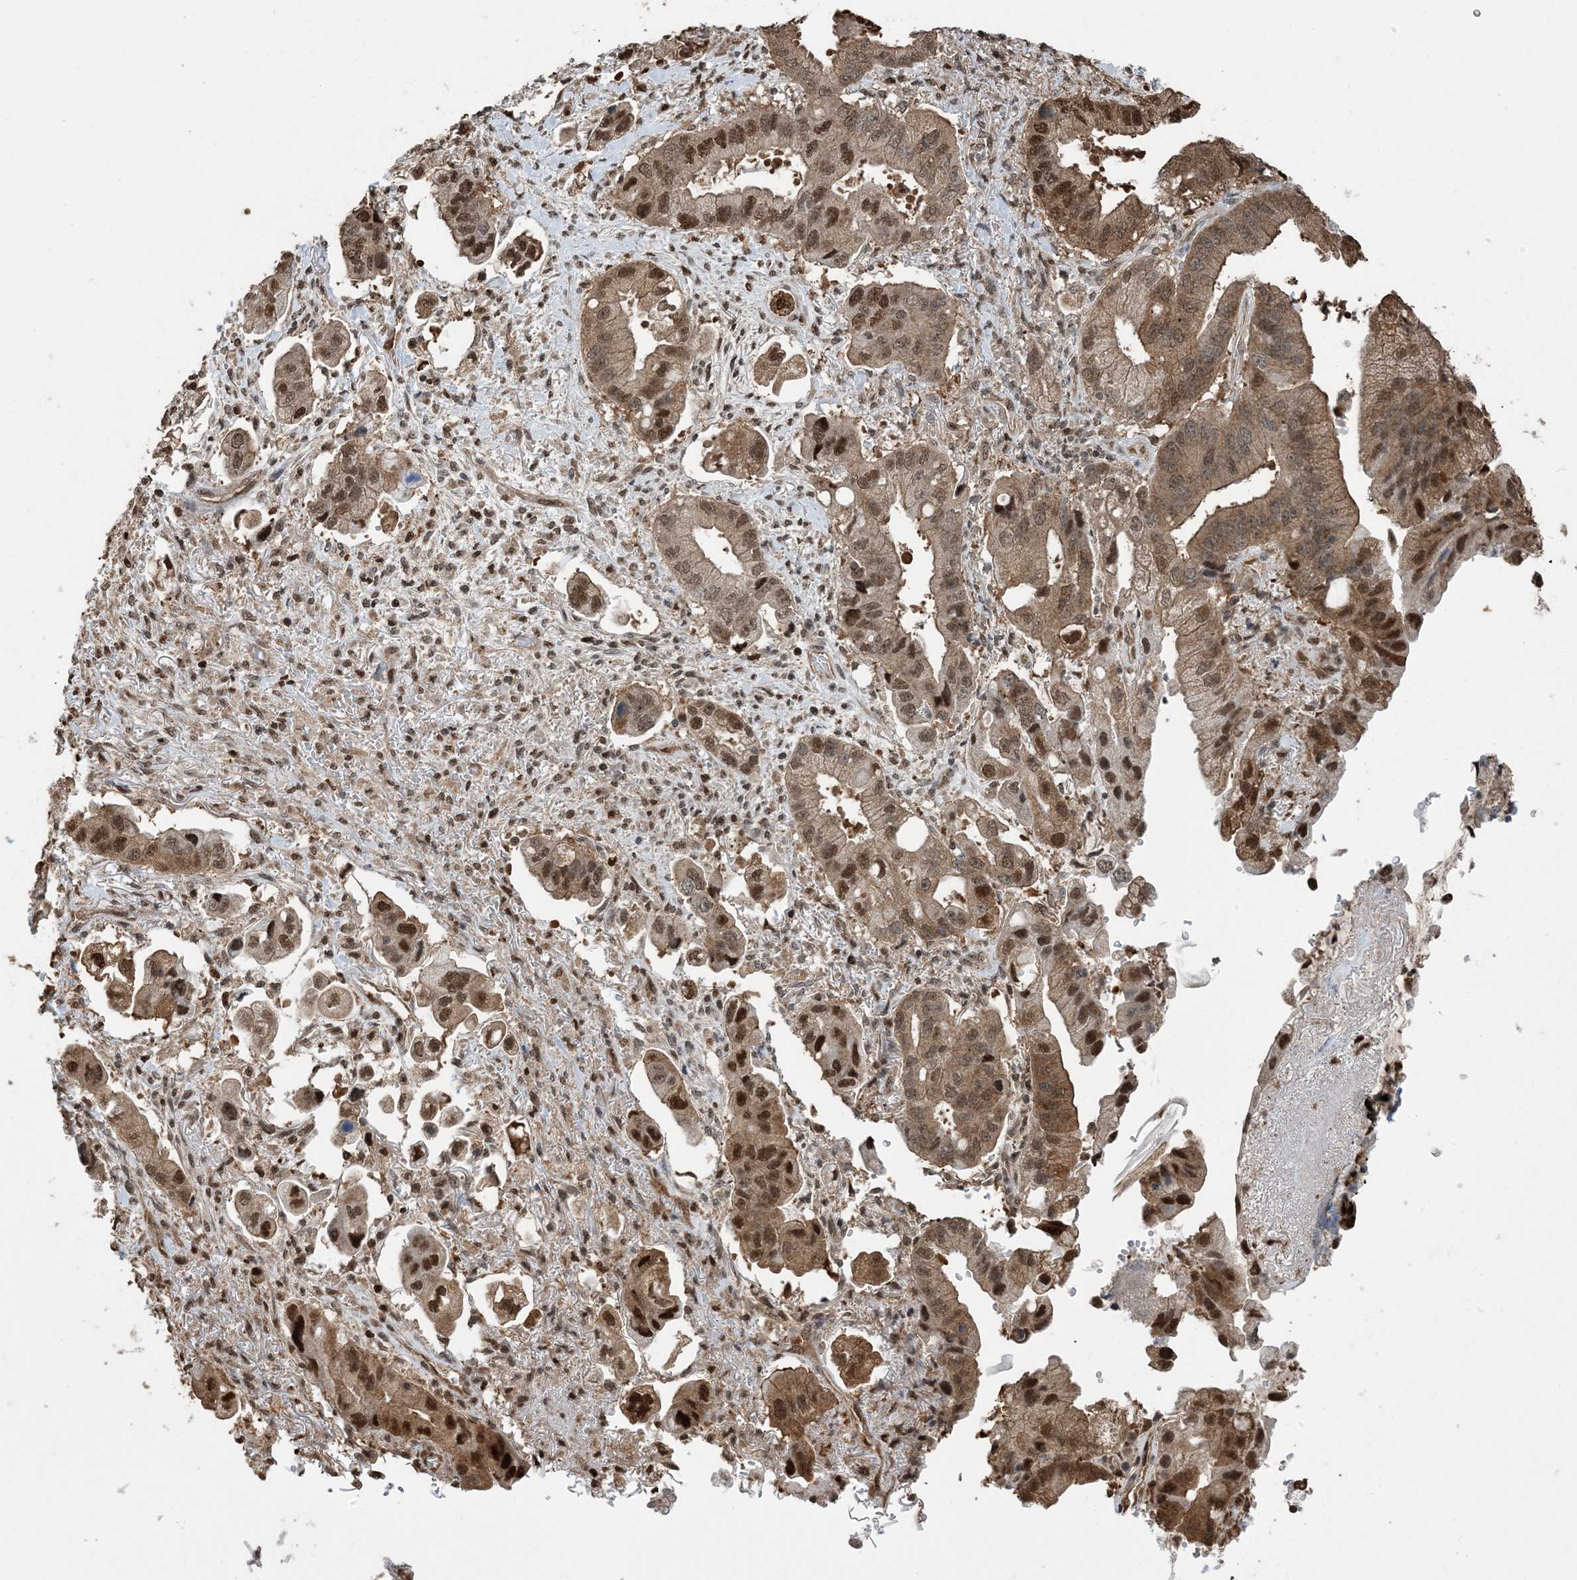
{"staining": {"intensity": "strong", "quantity": ">75%", "location": "cytoplasmic/membranous,nuclear"}, "tissue": "stomach cancer", "cell_type": "Tumor cells", "image_type": "cancer", "snomed": [{"axis": "morphology", "description": "Adenocarcinoma, NOS"}, {"axis": "topography", "description": "Stomach"}], "caption": "Immunohistochemistry histopathology image of stomach cancer (adenocarcinoma) stained for a protein (brown), which exhibits high levels of strong cytoplasmic/membranous and nuclear expression in about >75% of tumor cells.", "gene": "HSPA1A", "patient": {"sex": "male", "age": 62}}